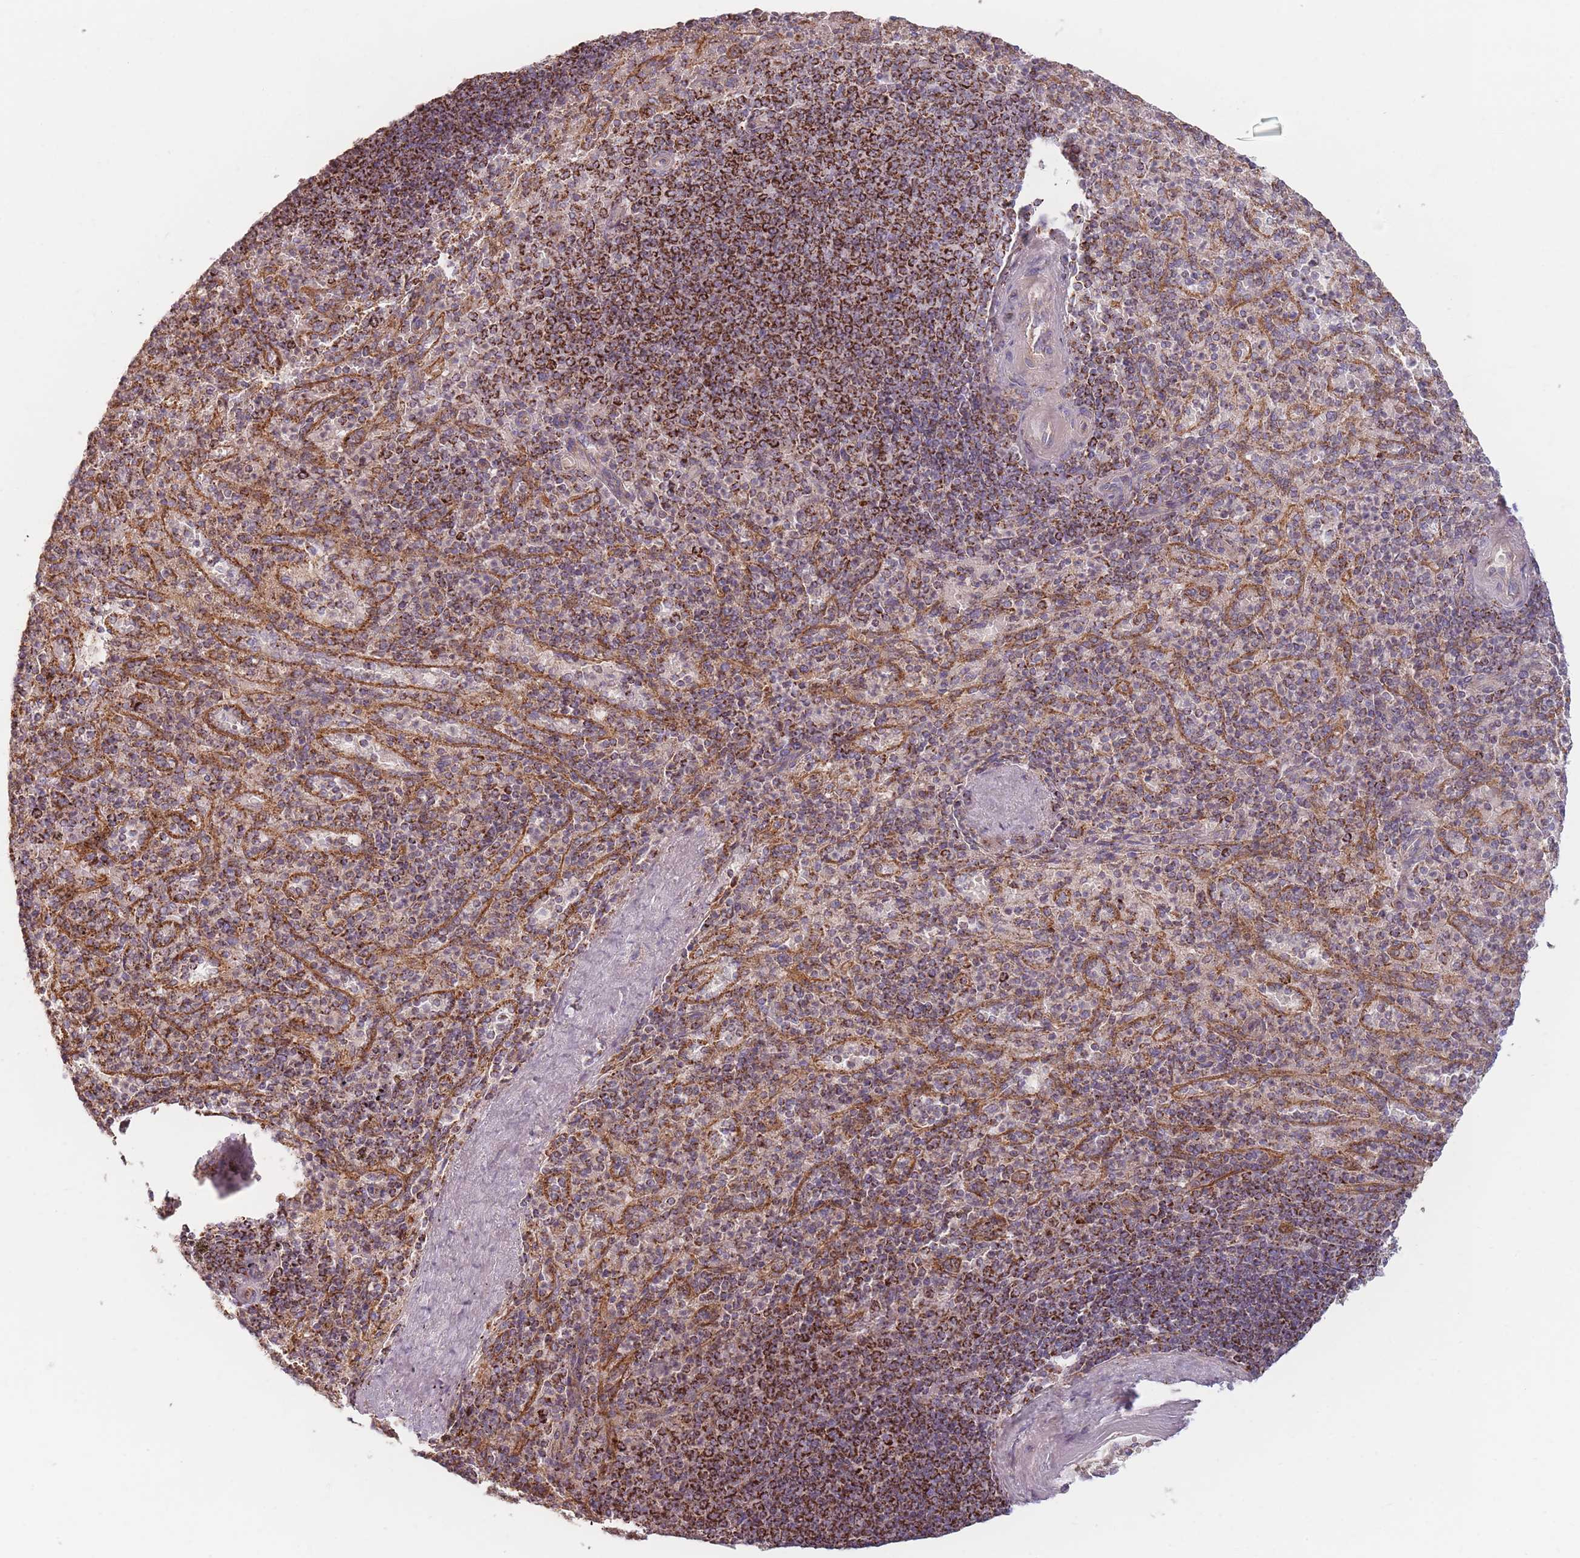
{"staining": {"intensity": "strong", "quantity": "<25%", "location": "cytoplasmic/membranous"}, "tissue": "spleen", "cell_type": "Cells in red pulp", "image_type": "normal", "snomed": [{"axis": "morphology", "description": "Normal tissue, NOS"}, {"axis": "topography", "description": "Spleen"}], "caption": "The immunohistochemical stain highlights strong cytoplasmic/membranous staining in cells in red pulp of unremarkable spleen.", "gene": "ESRP2", "patient": {"sex": "male", "age": 82}}